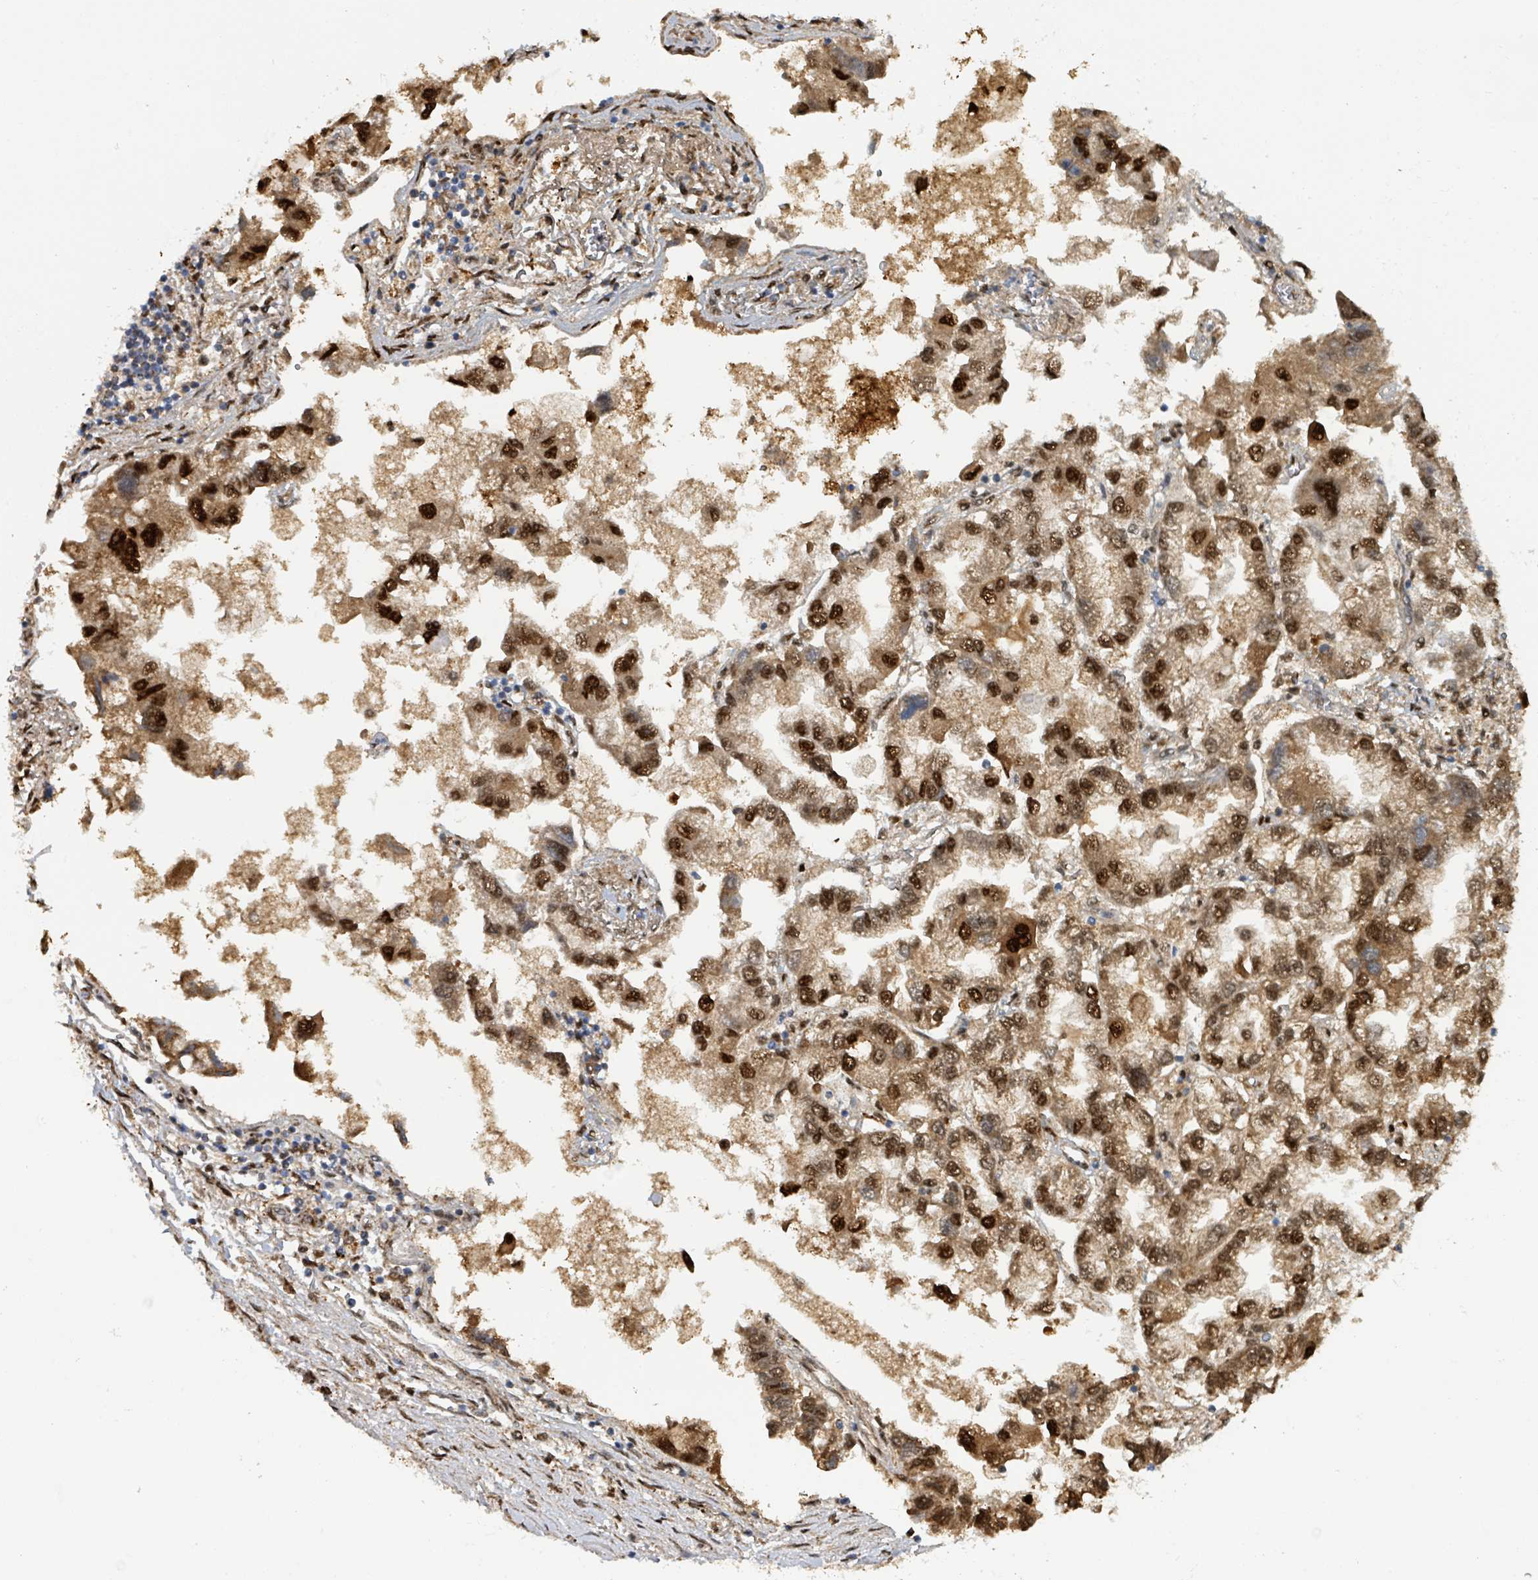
{"staining": {"intensity": "strong", "quantity": ">75%", "location": "cytoplasmic/membranous,nuclear"}, "tissue": "lung cancer", "cell_type": "Tumor cells", "image_type": "cancer", "snomed": [{"axis": "morphology", "description": "Adenocarcinoma, NOS"}, {"axis": "topography", "description": "Lung"}], "caption": "This micrograph exhibits IHC staining of lung cancer (adenocarcinoma), with high strong cytoplasmic/membranous and nuclear staining in approximately >75% of tumor cells.", "gene": "PSMB7", "patient": {"sex": "female", "age": 54}}